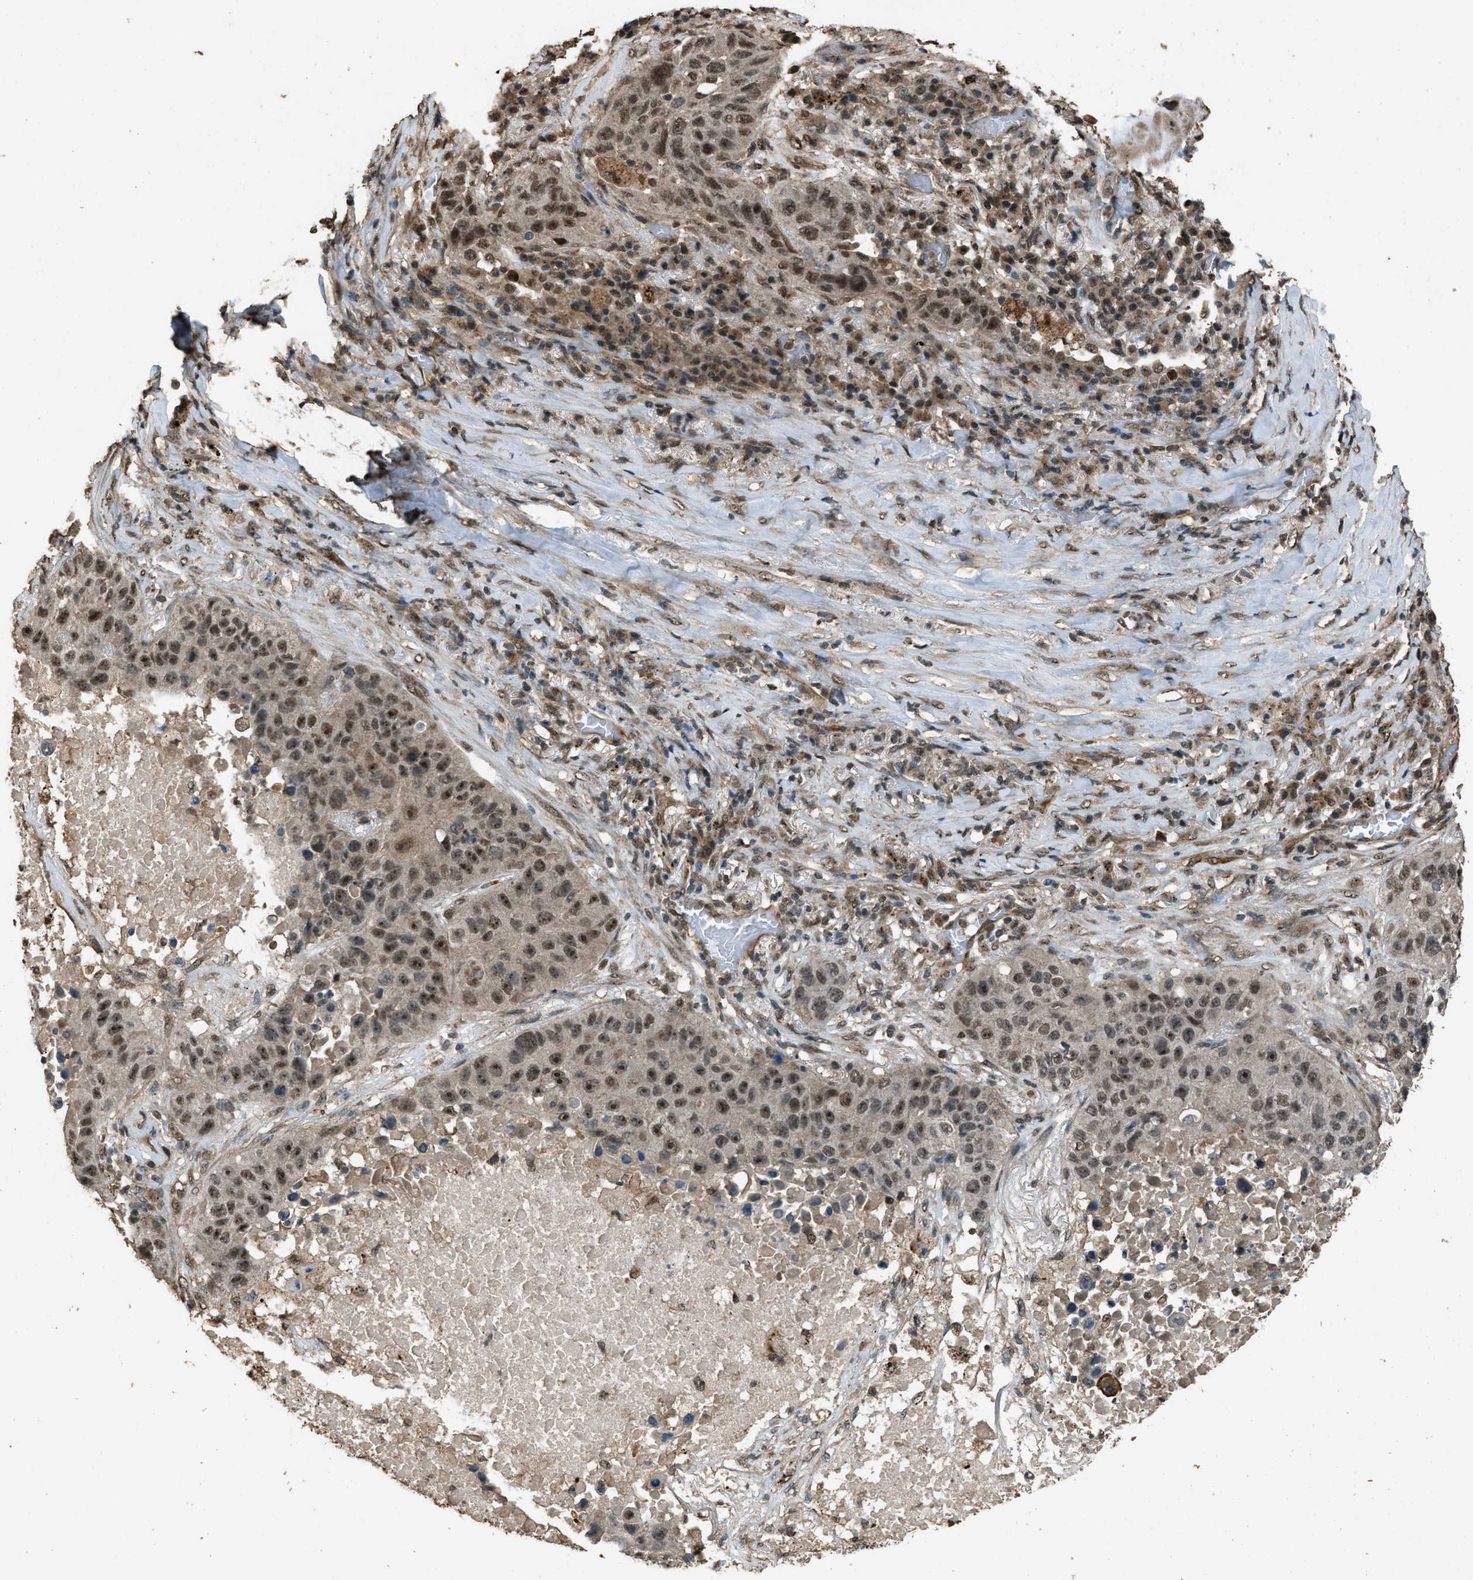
{"staining": {"intensity": "moderate", "quantity": ">75%", "location": "nuclear"}, "tissue": "lung cancer", "cell_type": "Tumor cells", "image_type": "cancer", "snomed": [{"axis": "morphology", "description": "Squamous cell carcinoma, NOS"}, {"axis": "topography", "description": "Lung"}], "caption": "Immunohistochemistry (DAB (3,3'-diaminobenzidine)) staining of human squamous cell carcinoma (lung) reveals moderate nuclear protein staining in about >75% of tumor cells.", "gene": "SERTAD2", "patient": {"sex": "male", "age": 57}}